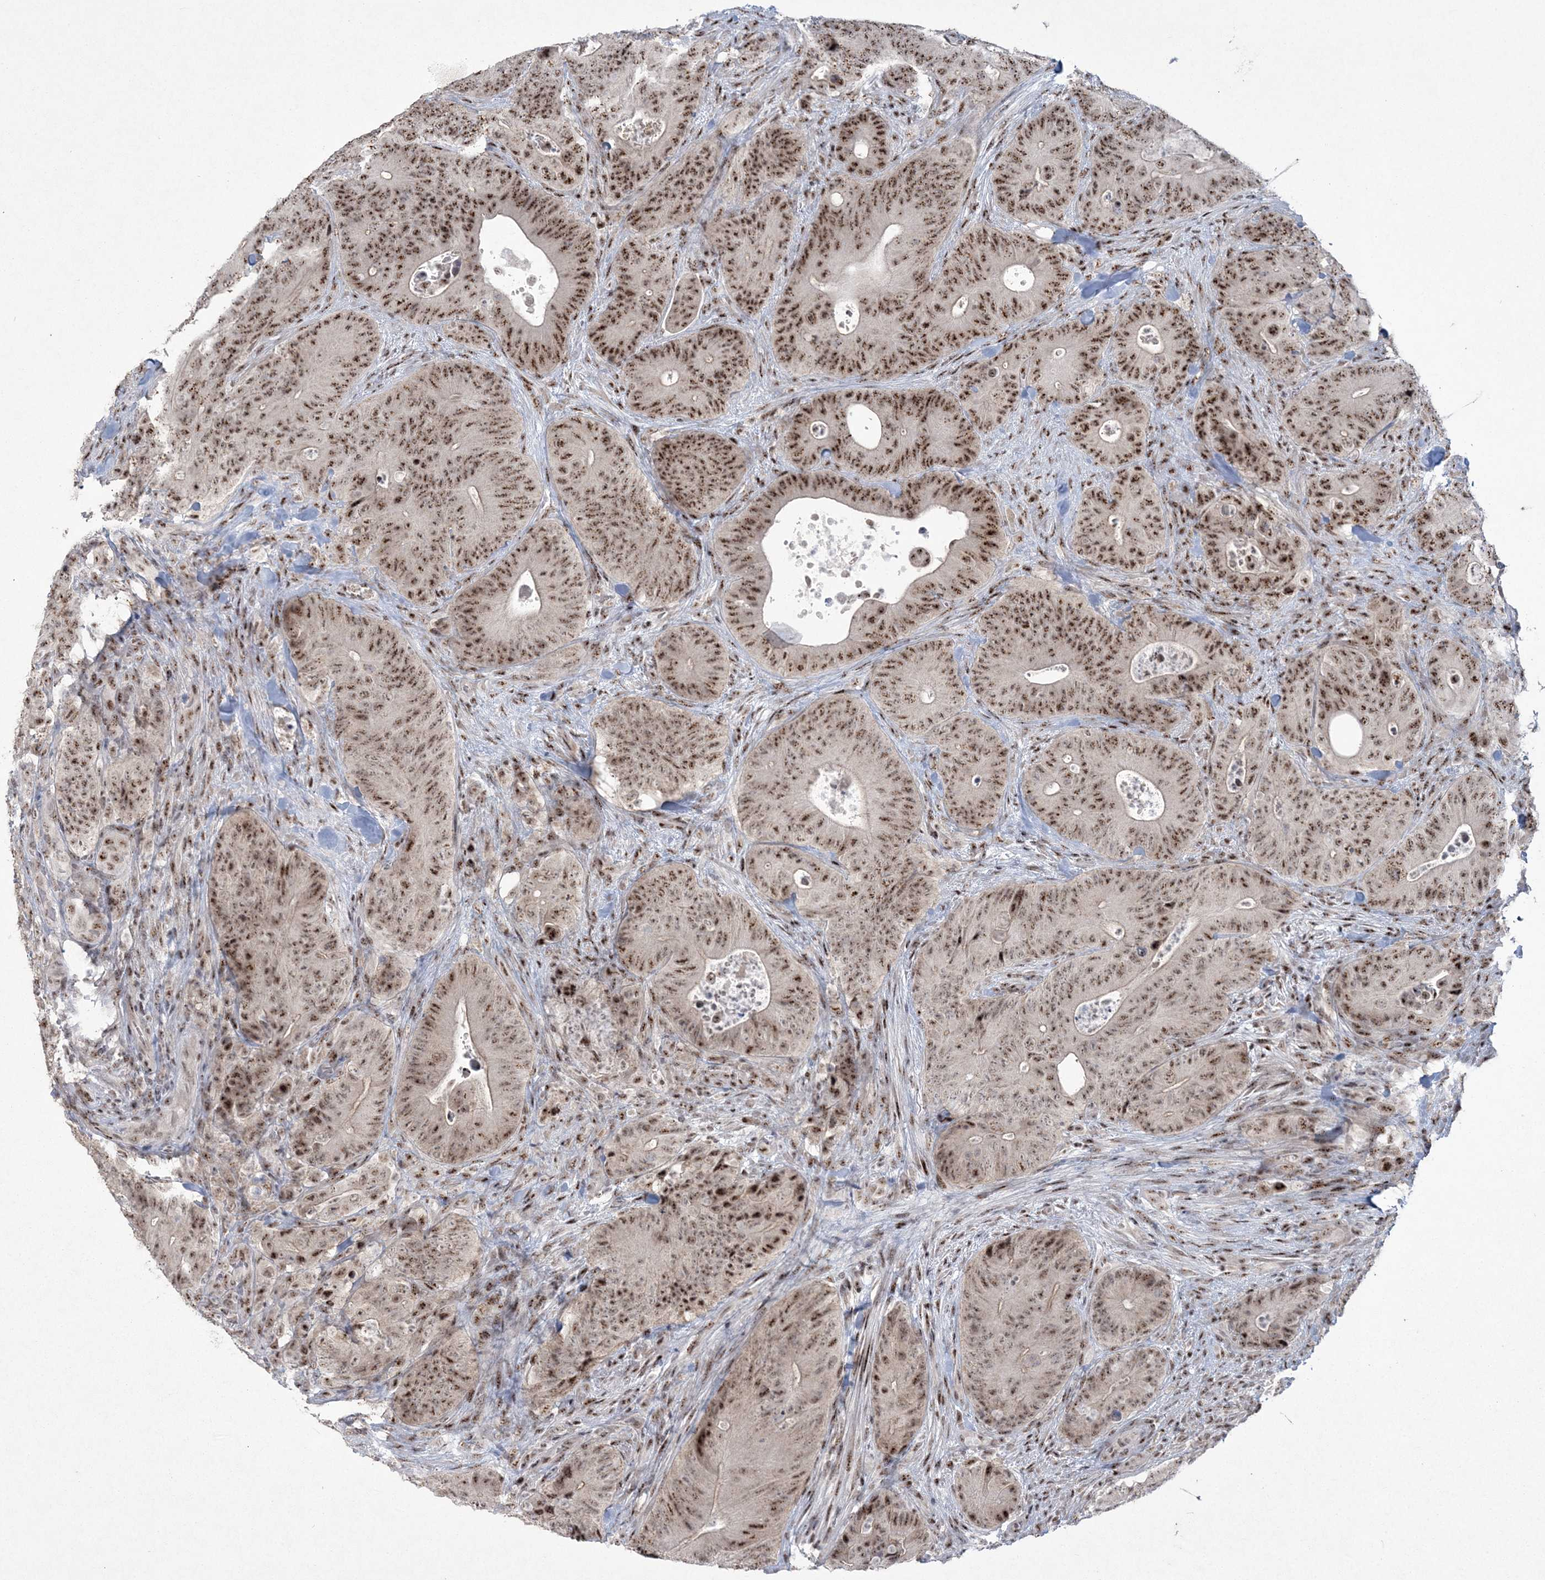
{"staining": {"intensity": "moderate", "quantity": ">75%", "location": "nuclear"}, "tissue": "colorectal cancer", "cell_type": "Tumor cells", "image_type": "cancer", "snomed": [{"axis": "morphology", "description": "Normal tissue, NOS"}, {"axis": "topography", "description": "Colon"}], "caption": "A histopathology image of human colorectal cancer stained for a protein reveals moderate nuclear brown staining in tumor cells.", "gene": "KDM6B", "patient": {"sex": "female", "age": 82}}